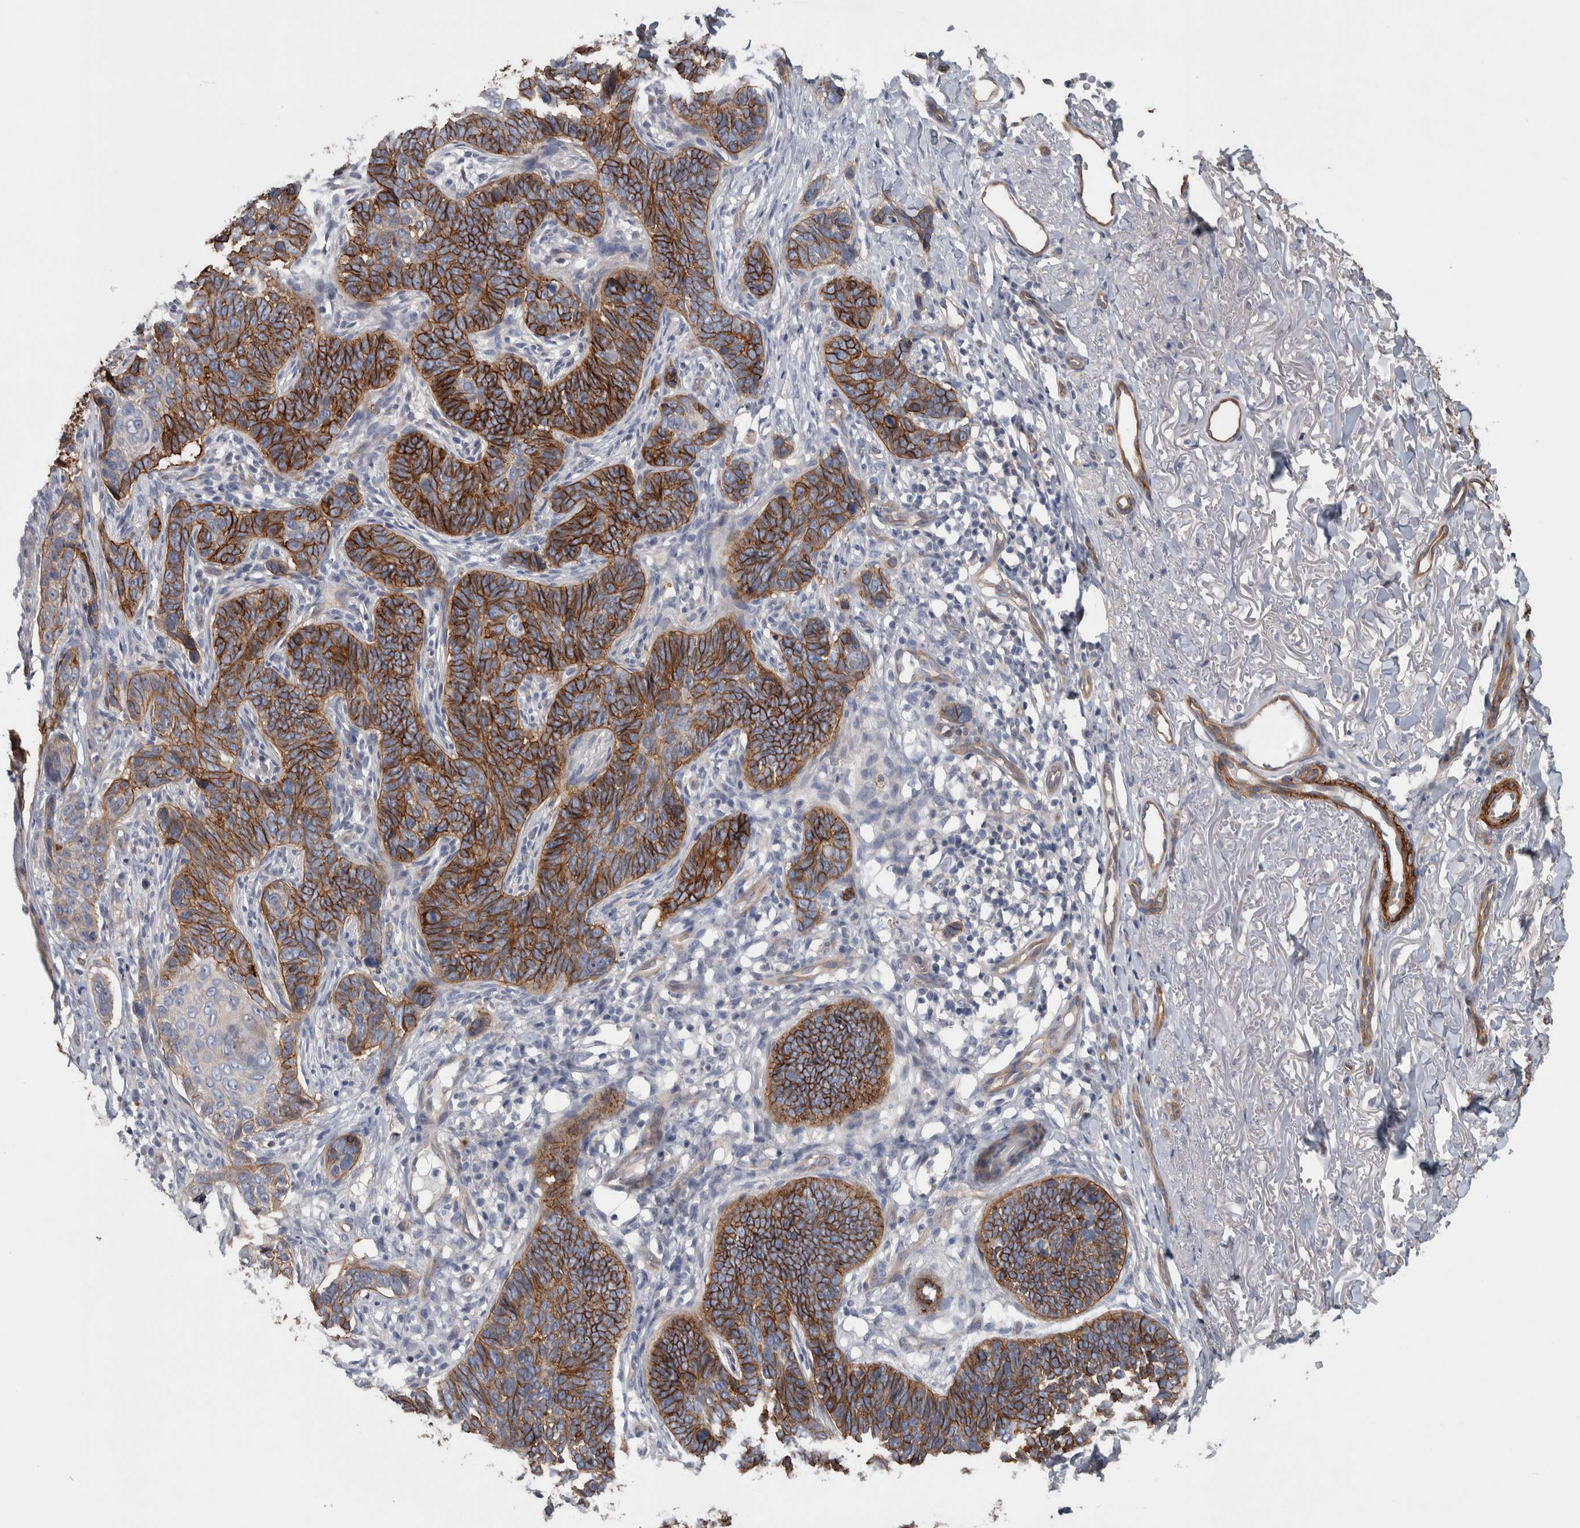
{"staining": {"intensity": "strong", "quantity": ">75%", "location": "cytoplasmic/membranous"}, "tissue": "skin cancer", "cell_type": "Tumor cells", "image_type": "cancer", "snomed": [{"axis": "morphology", "description": "Normal tissue, NOS"}, {"axis": "morphology", "description": "Basal cell carcinoma"}, {"axis": "topography", "description": "Skin"}], "caption": "High-magnification brightfield microscopy of skin basal cell carcinoma stained with DAB (3,3'-diaminobenzidine) (brown) and counterstained with hematoxylin (blue). tumor cells exhibit strong cytoplasmic/membranous positivity is seen in approximately>75% of cells.", "gene": "BCAM", "patient": {"sex": "male", "age": 77}}